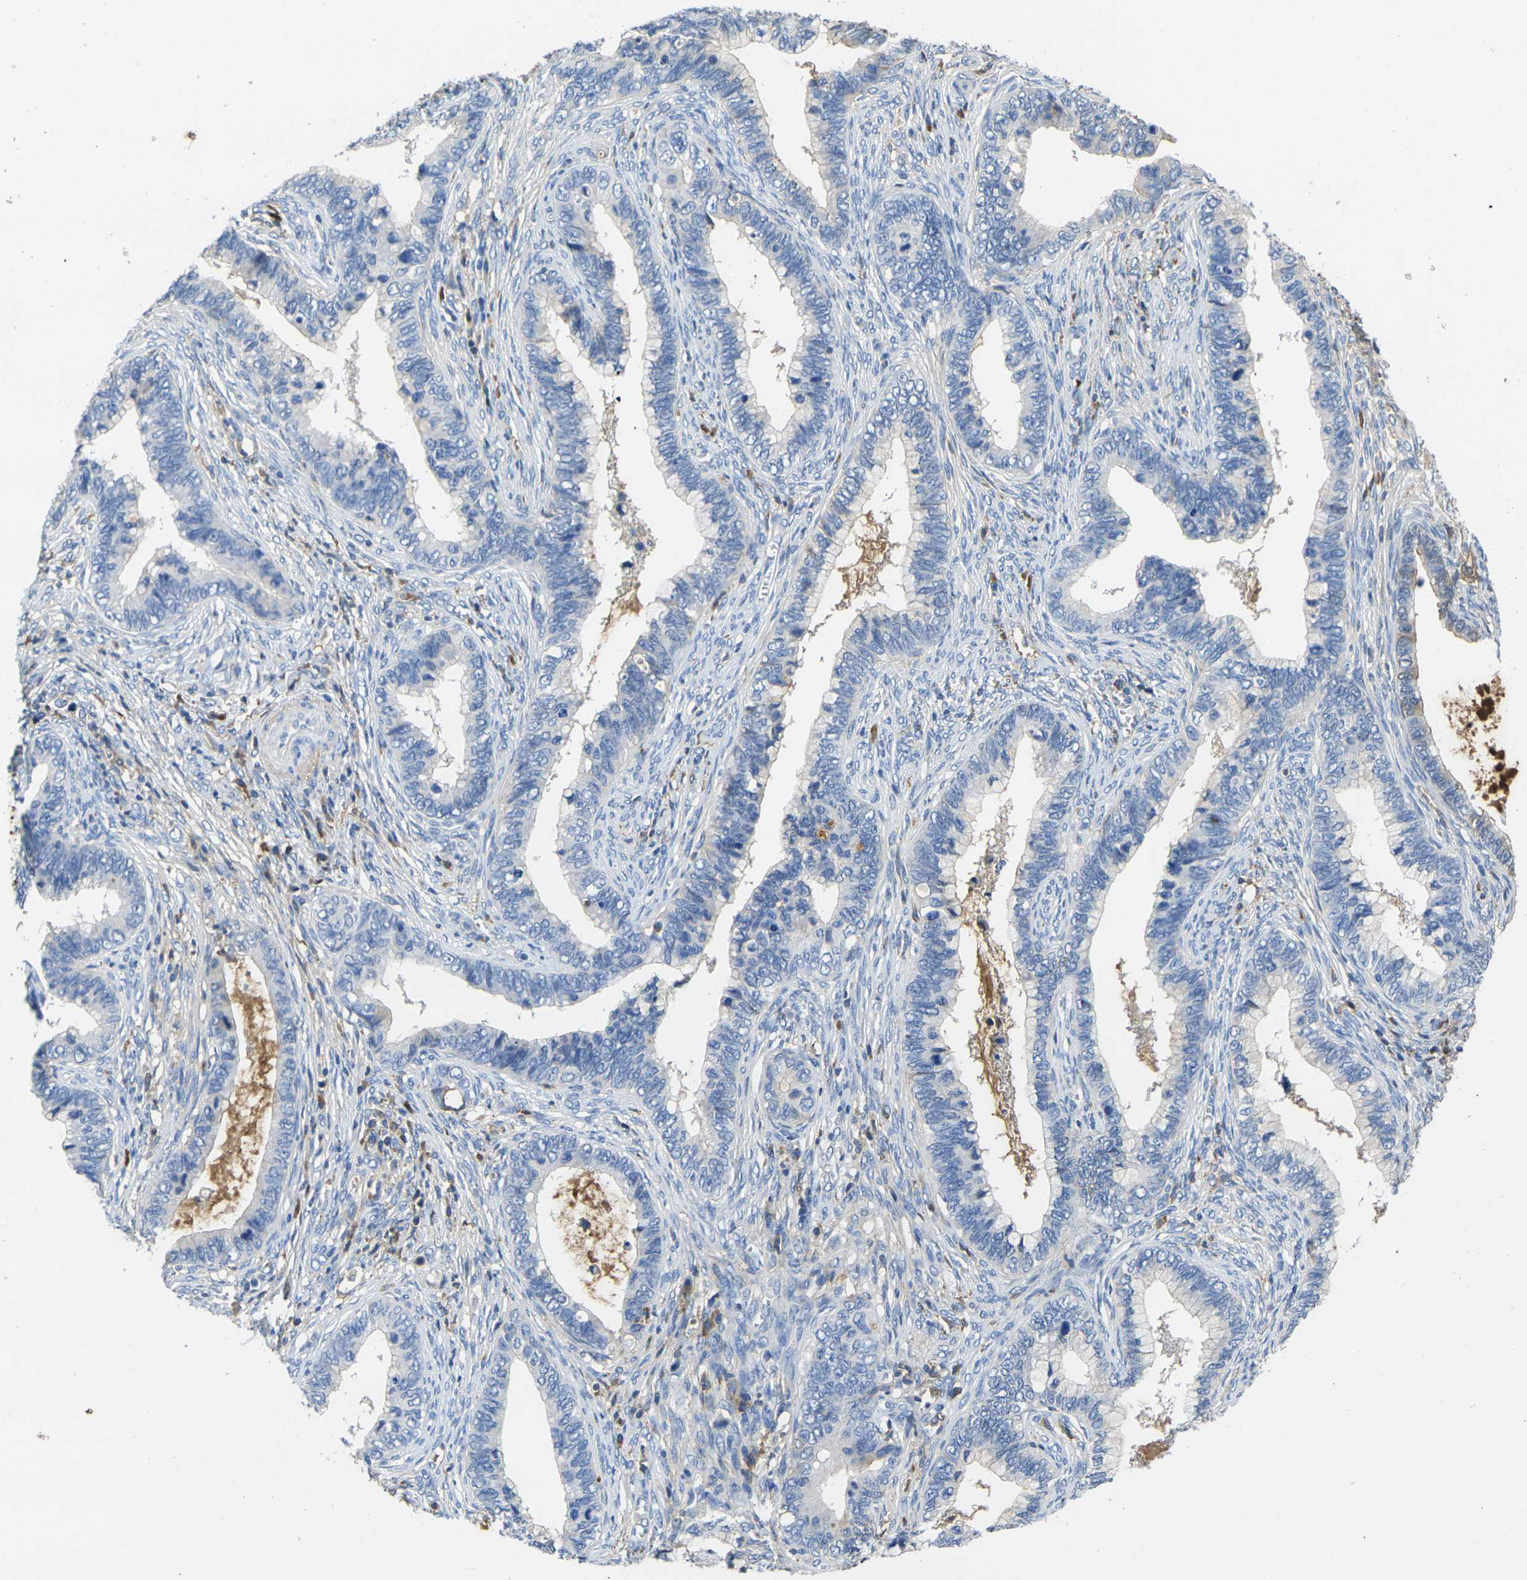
{"staining": {"intensity": "negative", "quantity": "none", "location": "none"}, "tissue": "cervical cancer", "cell_type": "Tumor cells", "image_type": "cancer", "snomed": [{"axis": "morphology", "description": "Adenocarcinoma, NOS"}, {"axis": "topography", "description": "Cervix"}], "caption": "A histopathology image of human cervical cancer is negative for staining in tumor cells.", "gene": "GREM2", "patient": {"sex": "female", "age": 44}}